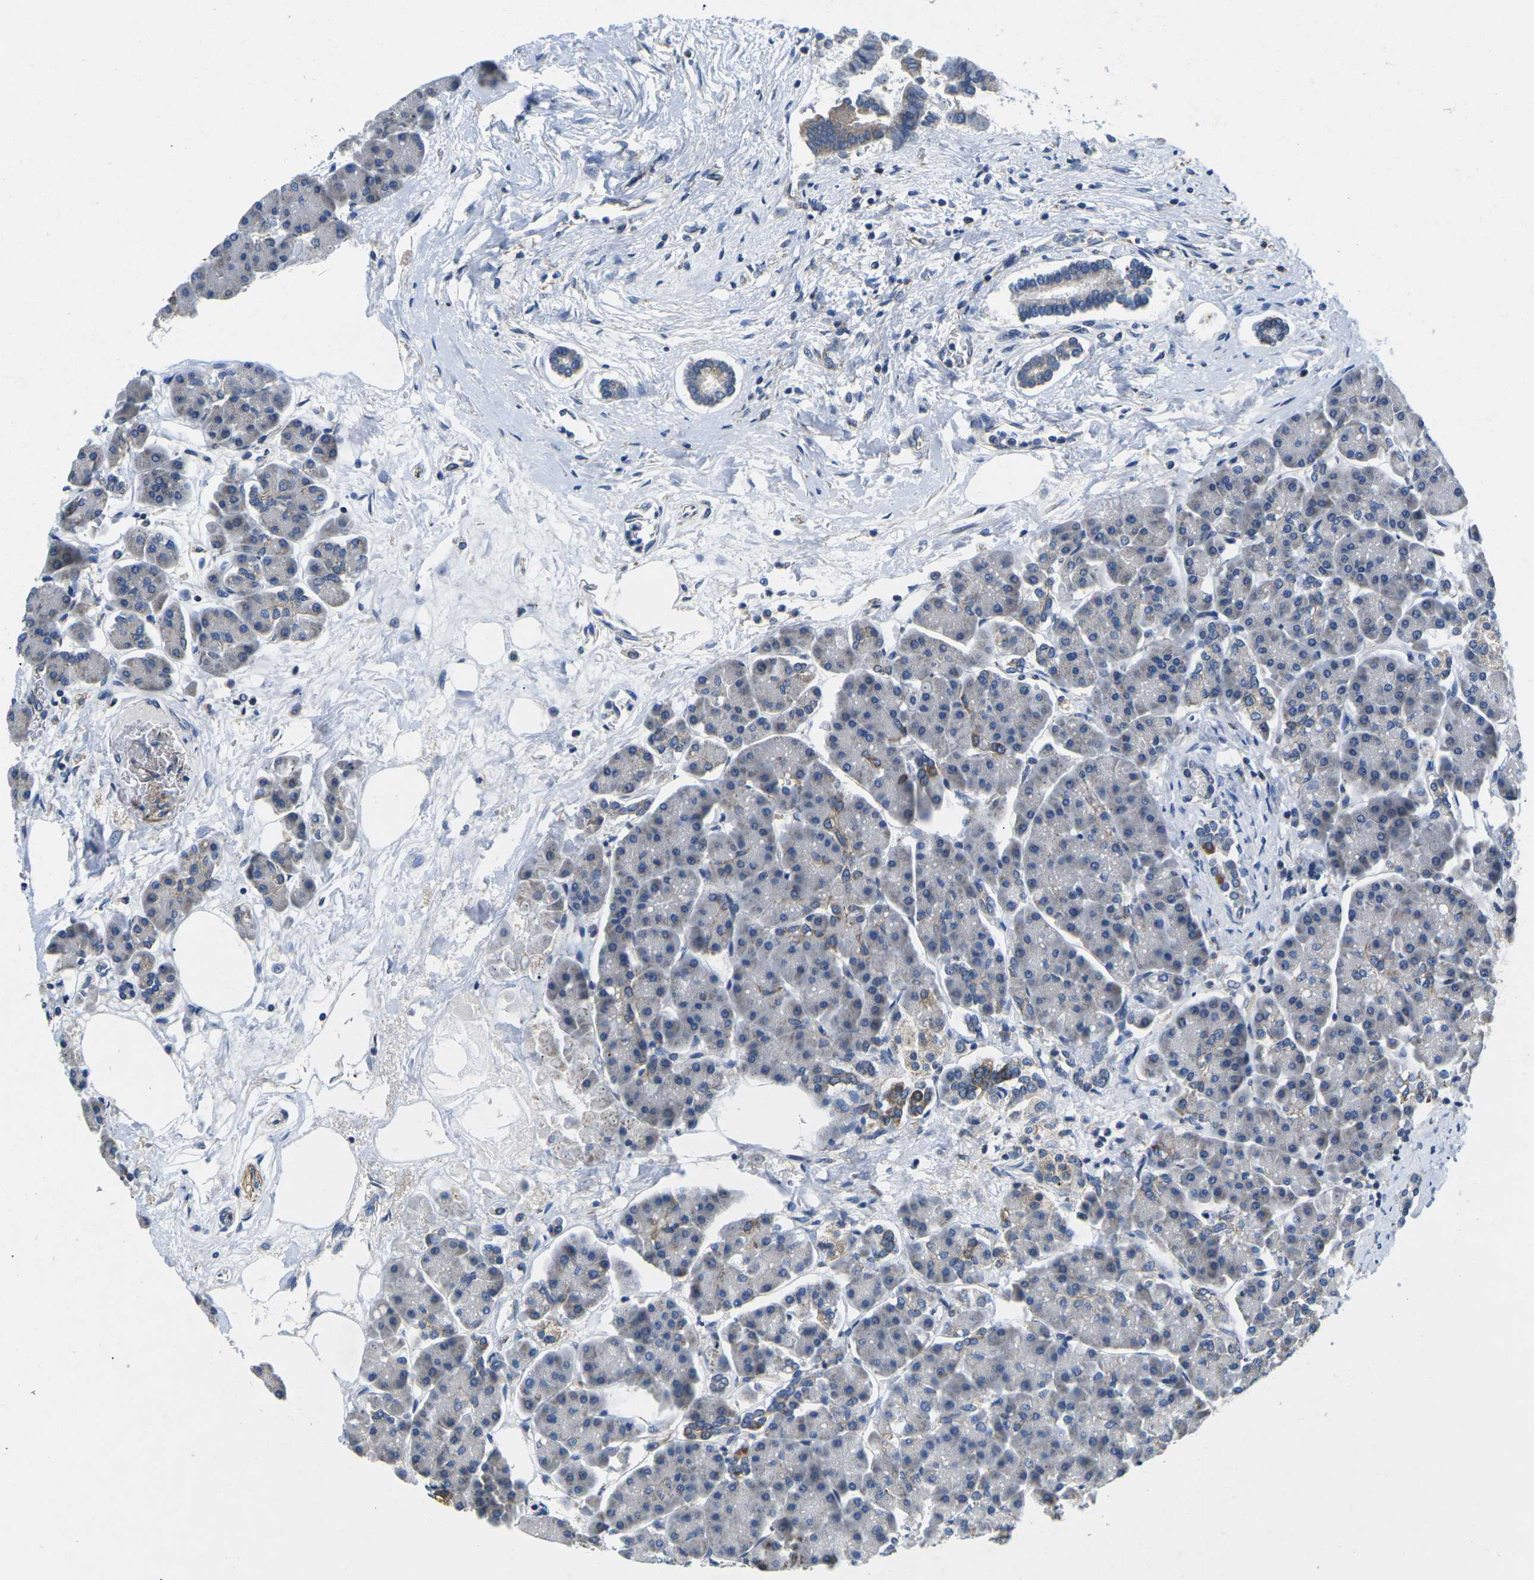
{"staining": {"intensity": "moderate", "quantity": "<25%", "location": "cytoplasmic/membranous"}, "tissue": "pancreas", "cell_type": "Exocrine glandular cells", "image_type": "normal", "snomed": [{"axis": "morphology", "description": "Normal tissue, NOS"}, {"axis": "topography", "description": "Pancreas"}], "caption": "This image displays benign pancreas stained with IHC to label a protein in brown. The cytoplasmic/membranous of exocrine glandular cells show moderate positivity for the protein. Nuclei are counter-stained blue.", "gene": "TMEFF2", "patient": {"sex": "female", "age": 70}}